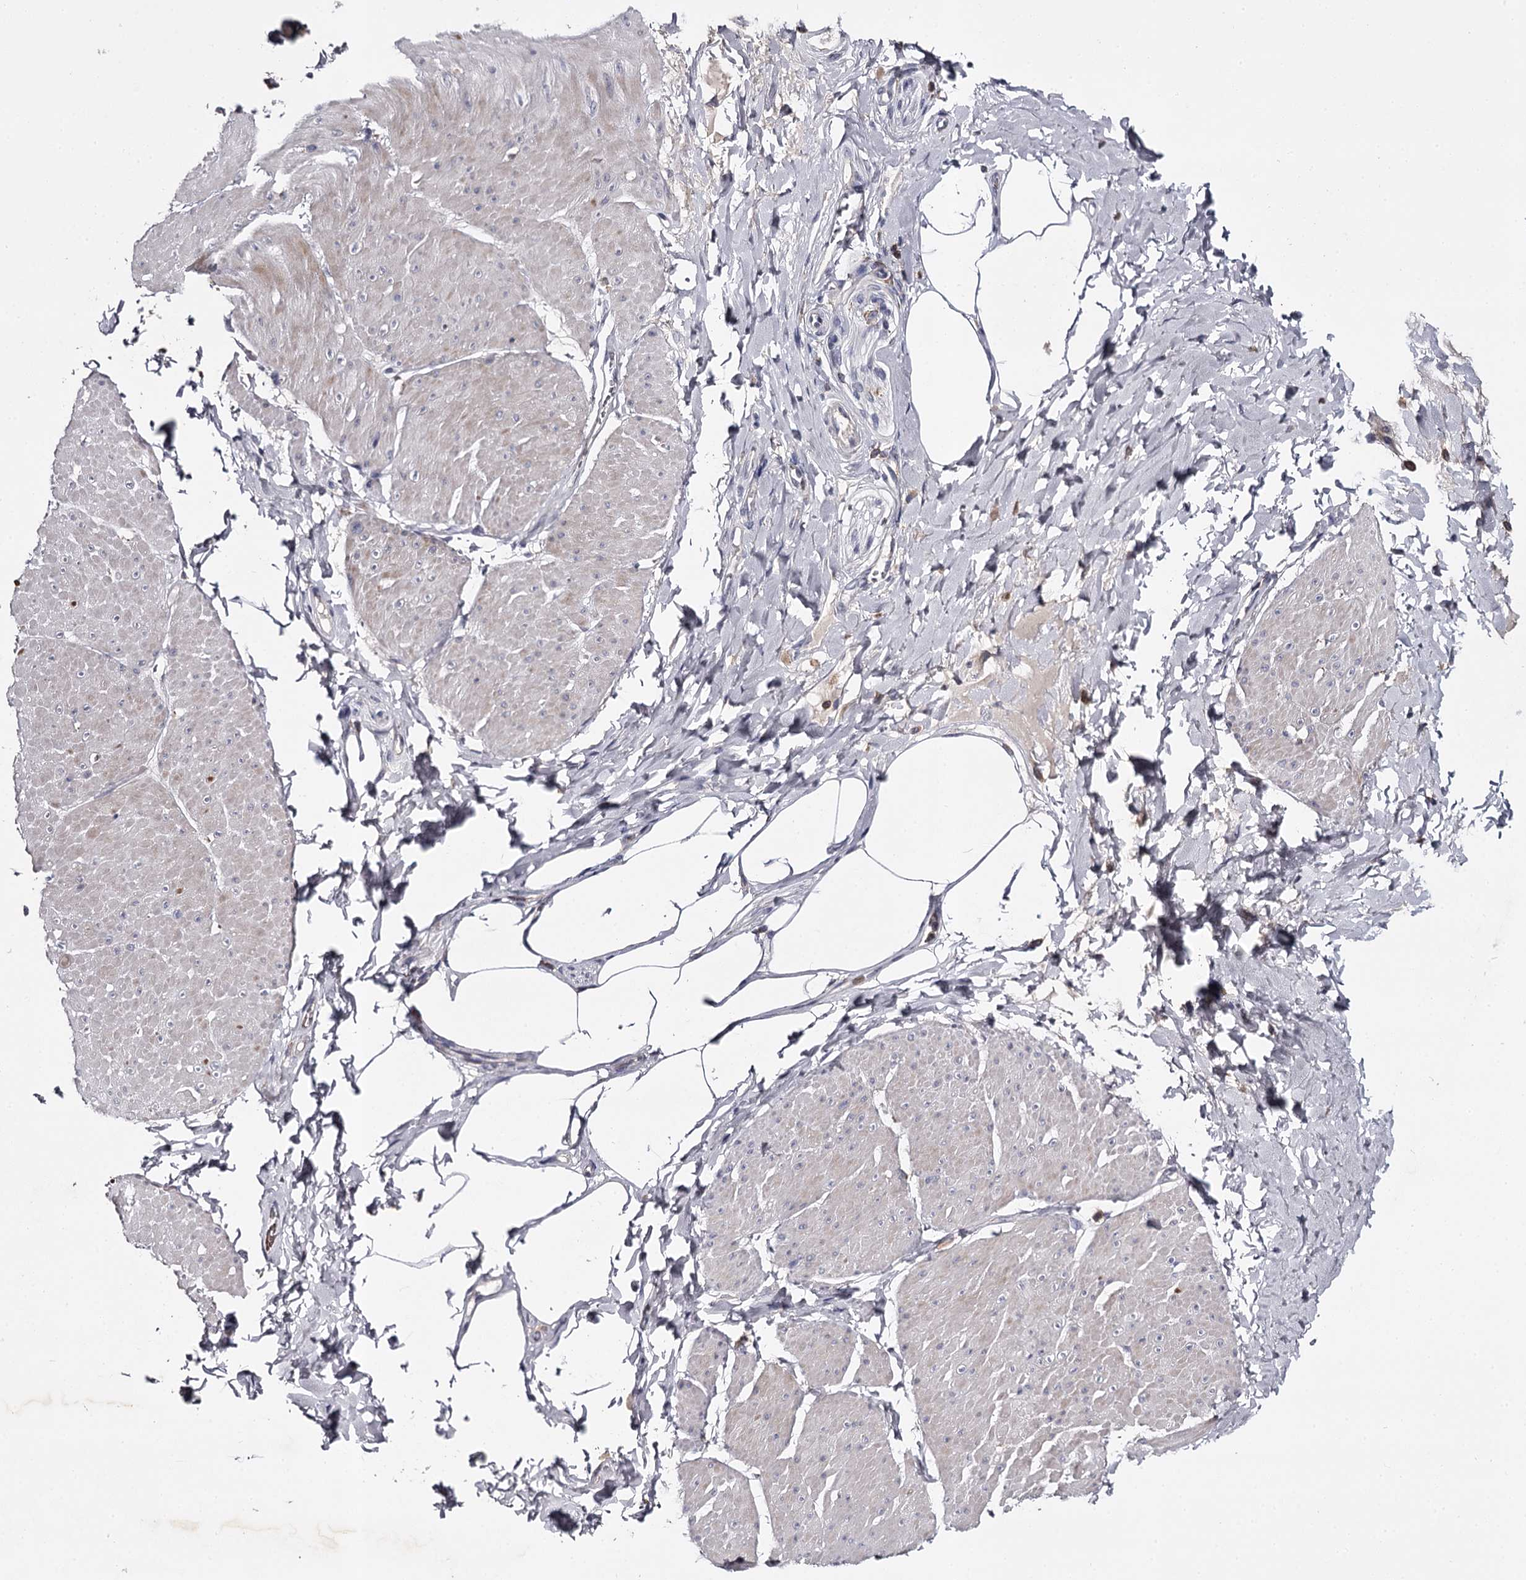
{"staining": {"intensity": "negative", "quantity": "none", "location": "none"}, "tissue": "smooth muscle", "cell_type": "Smooth muscle cells", "image_type": "normal", "snomed": [{"axis": "morphology", "description": "Urothelial carcinoma, High grade"}, {"axis": "topography", "description": "Urinary bladder"}], "caption": "This is an IHC image of unremarkable human smooth muscle. There is no expression in smooth muscle cells.", "gene": "RASSF6", "patient": {"sex": "male", "age": 46}}